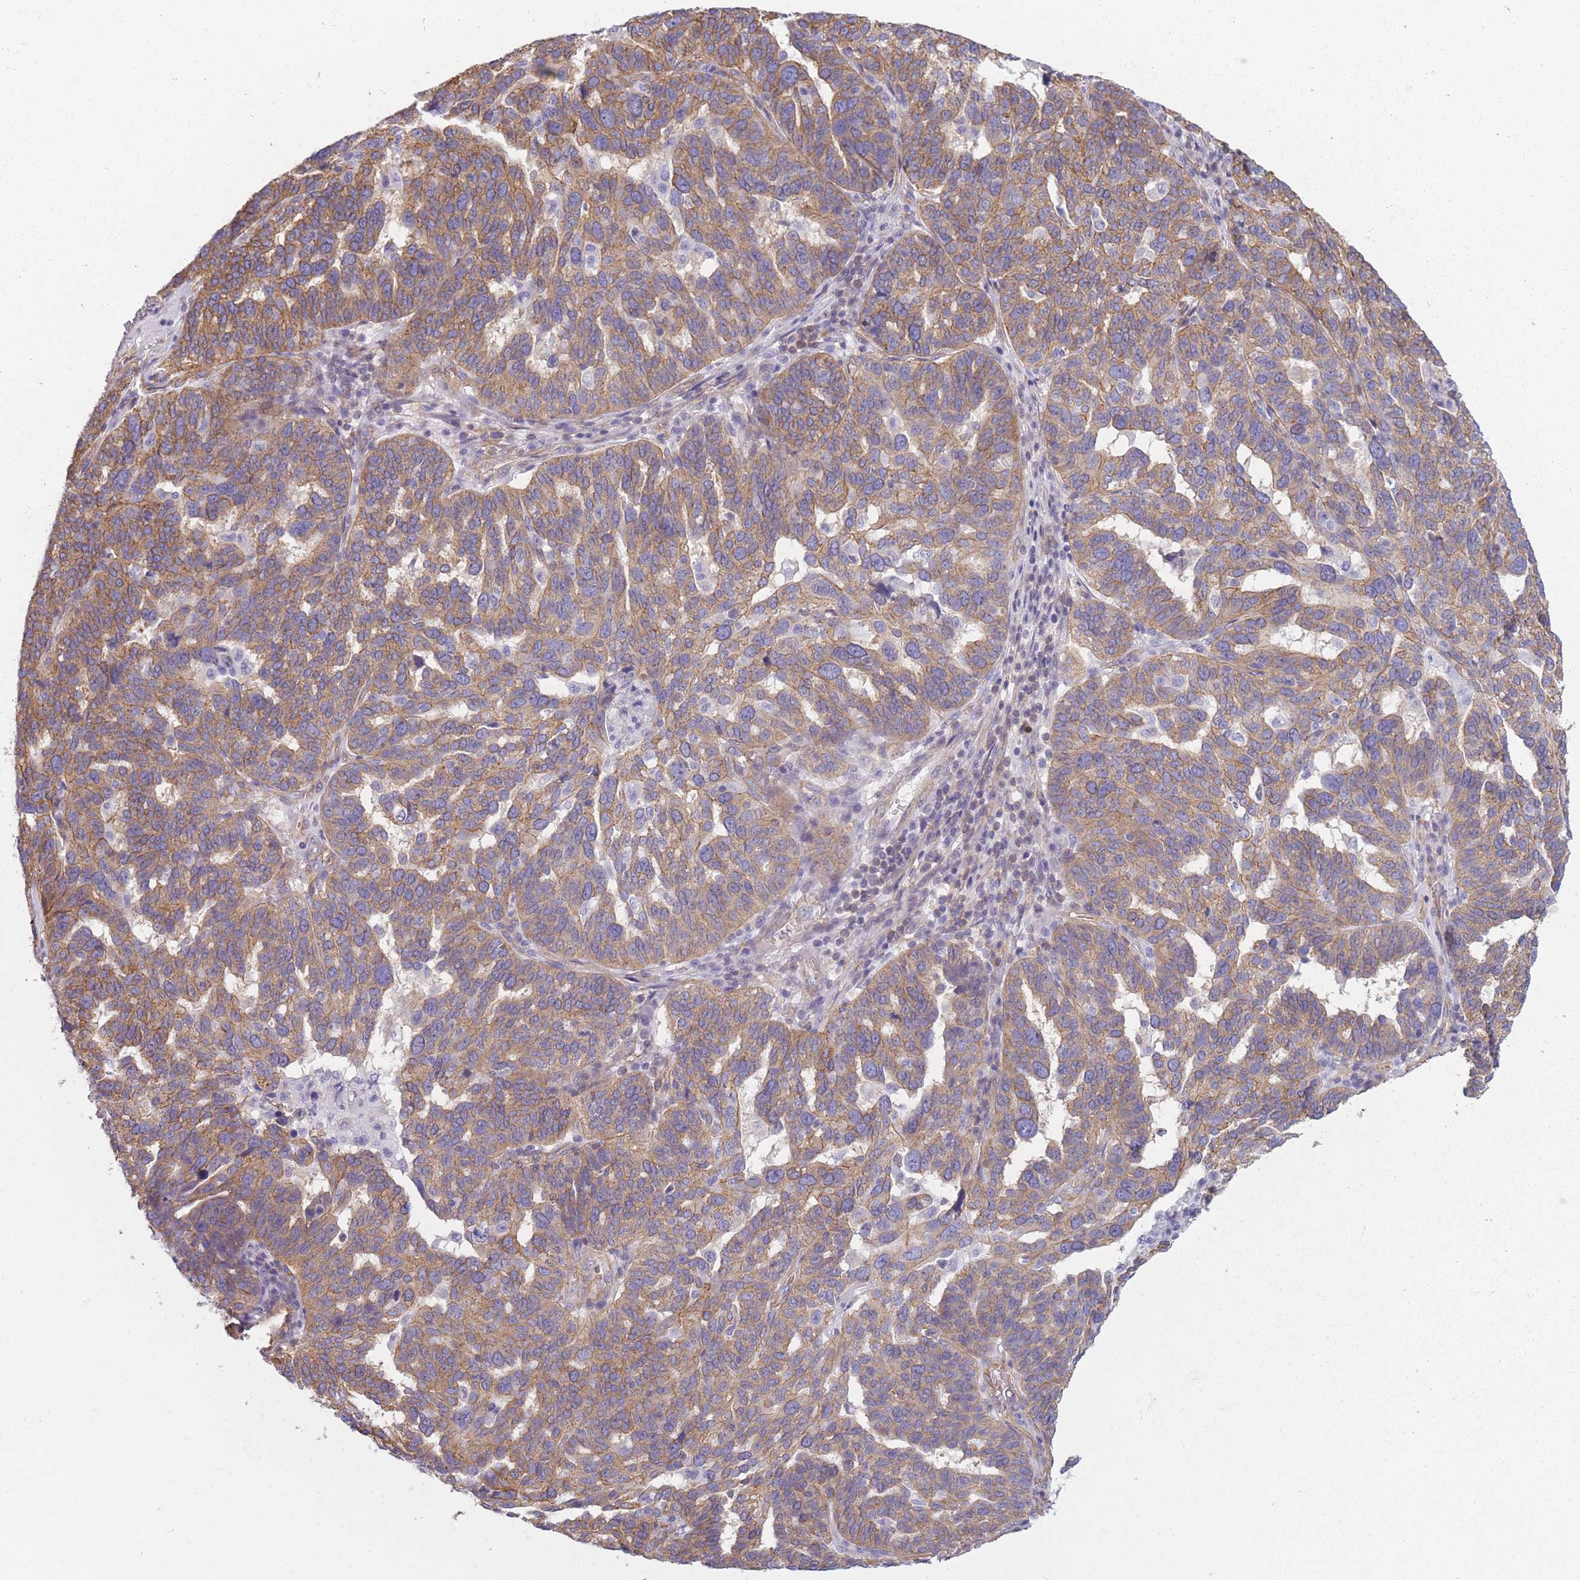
{"staining": {"intensity": "moderate", "quantity": ">75%", "location": "cytoplasmic/membranous"}, "tissue": "ovarian cancer", "cell_type": "Tumor cells", "image_type": "cancer", "snomed": [{"axis": "morphology", "description": "Cystadenocarcinoma, serous, NOS"}, {"axis": "topography", "description": "Ovary"}], "caption": "DAB (3,3'-diaminobenzidine) immunohistochemical staining of serous cystadenocarcinoma (ovarian) shows moderate cytoplasmic/membranous protein positivity in about >75% of tumor cells.", "gene": "ADD1", "patient": {"sex": "female", "age": 59}}